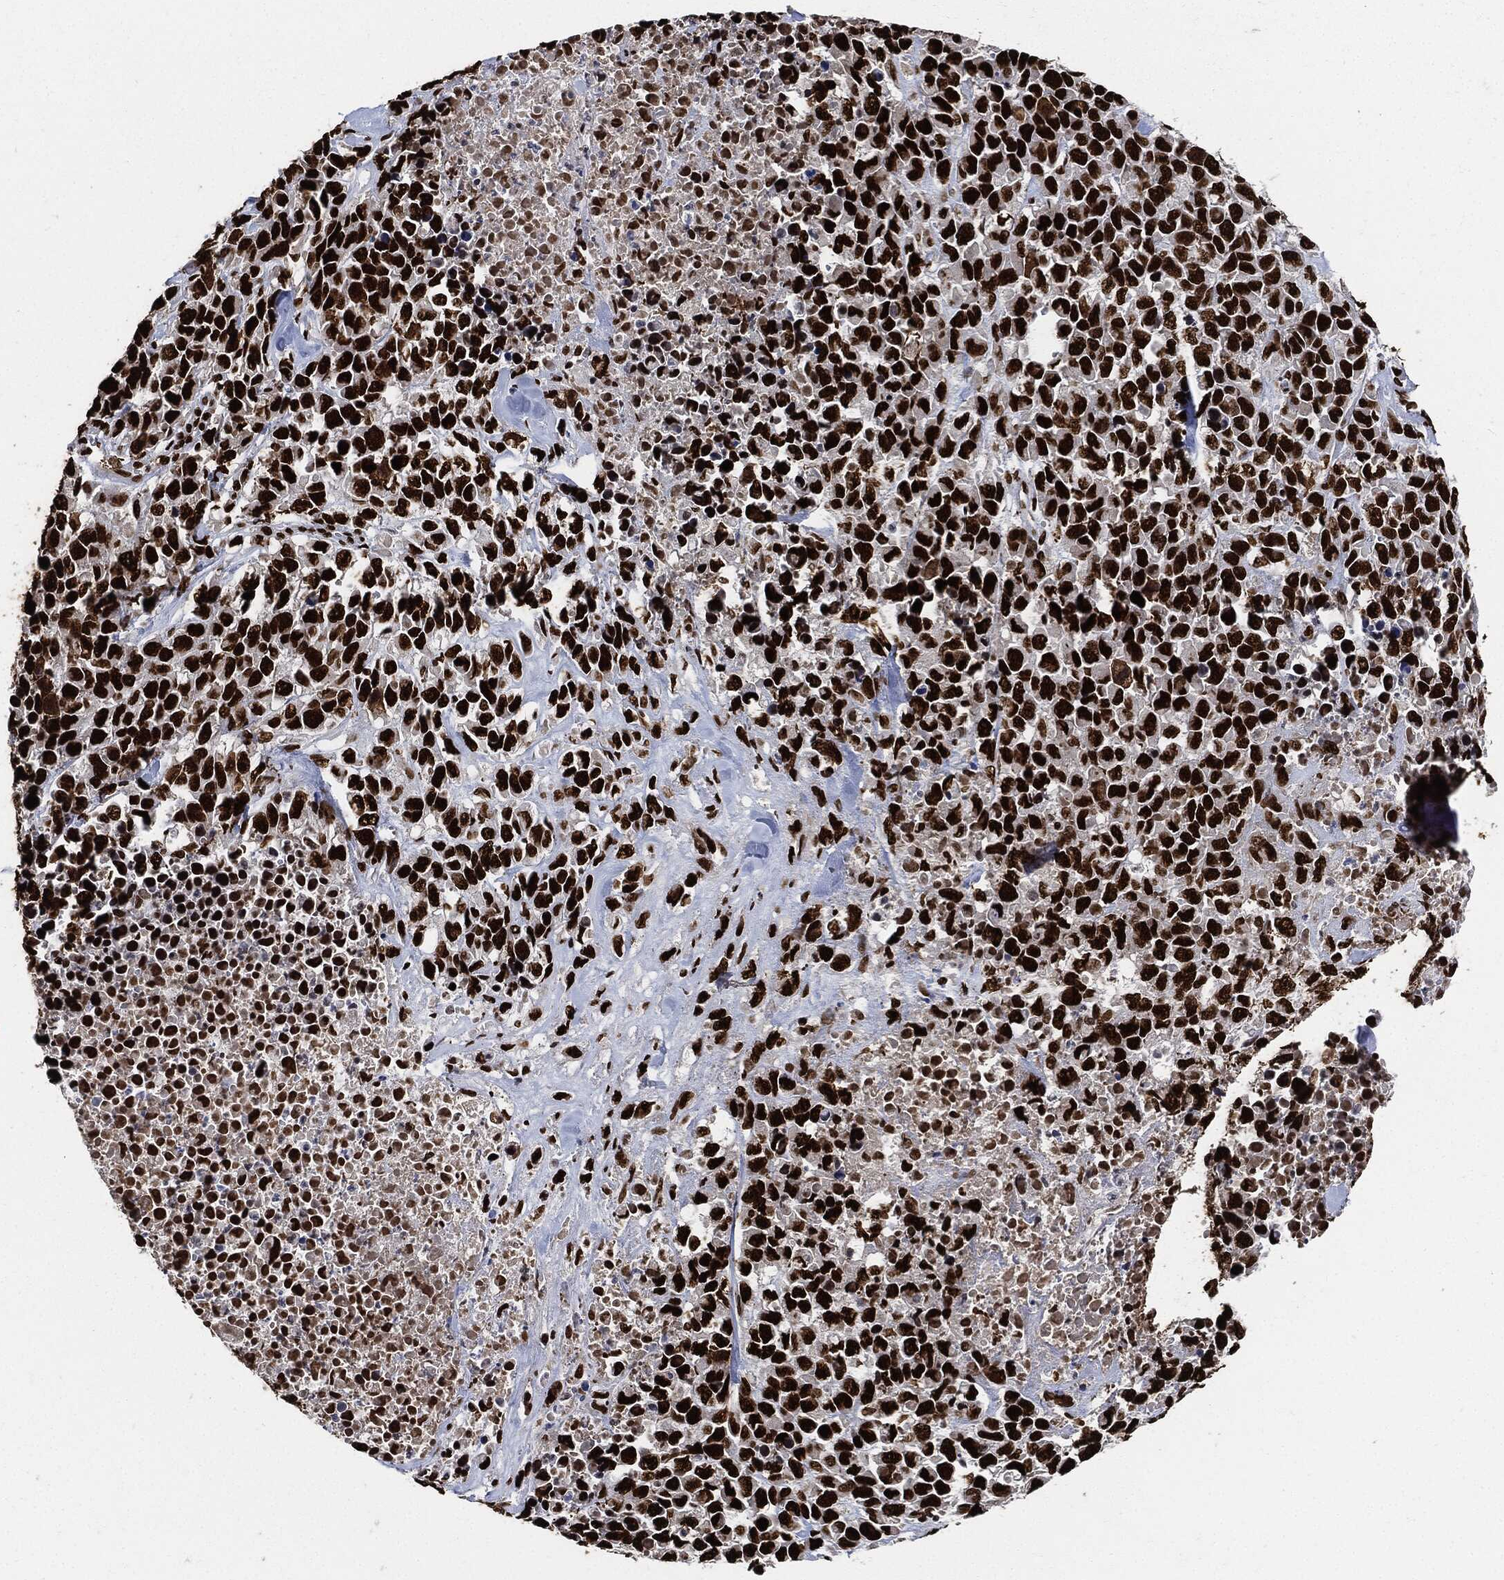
{"staining": {"intensity": "strong", "quantity": ">75%", "location": "nuclear"}, "tissue": "melanoma", "cell_type": "Tumor cells", "image_type": "cancer", "snomed": [{"axis": "morphology", "description": "Malignant melanoma, Metastatic site"}, {"axis": "topography", "description": "Skin"}], "caption": "High-magnification brightfield microscopy of melanoma stained with DAB (brown) and counterstained with hematoxylin (blue). tumor cells exhibit strong nuclear expression is identified in approximately>75% of cells. (DAB = brown stain, brightfield microscopy at high magnification).", "gene": "RECQL", "patient": {"sex": "male", "age": 84}}